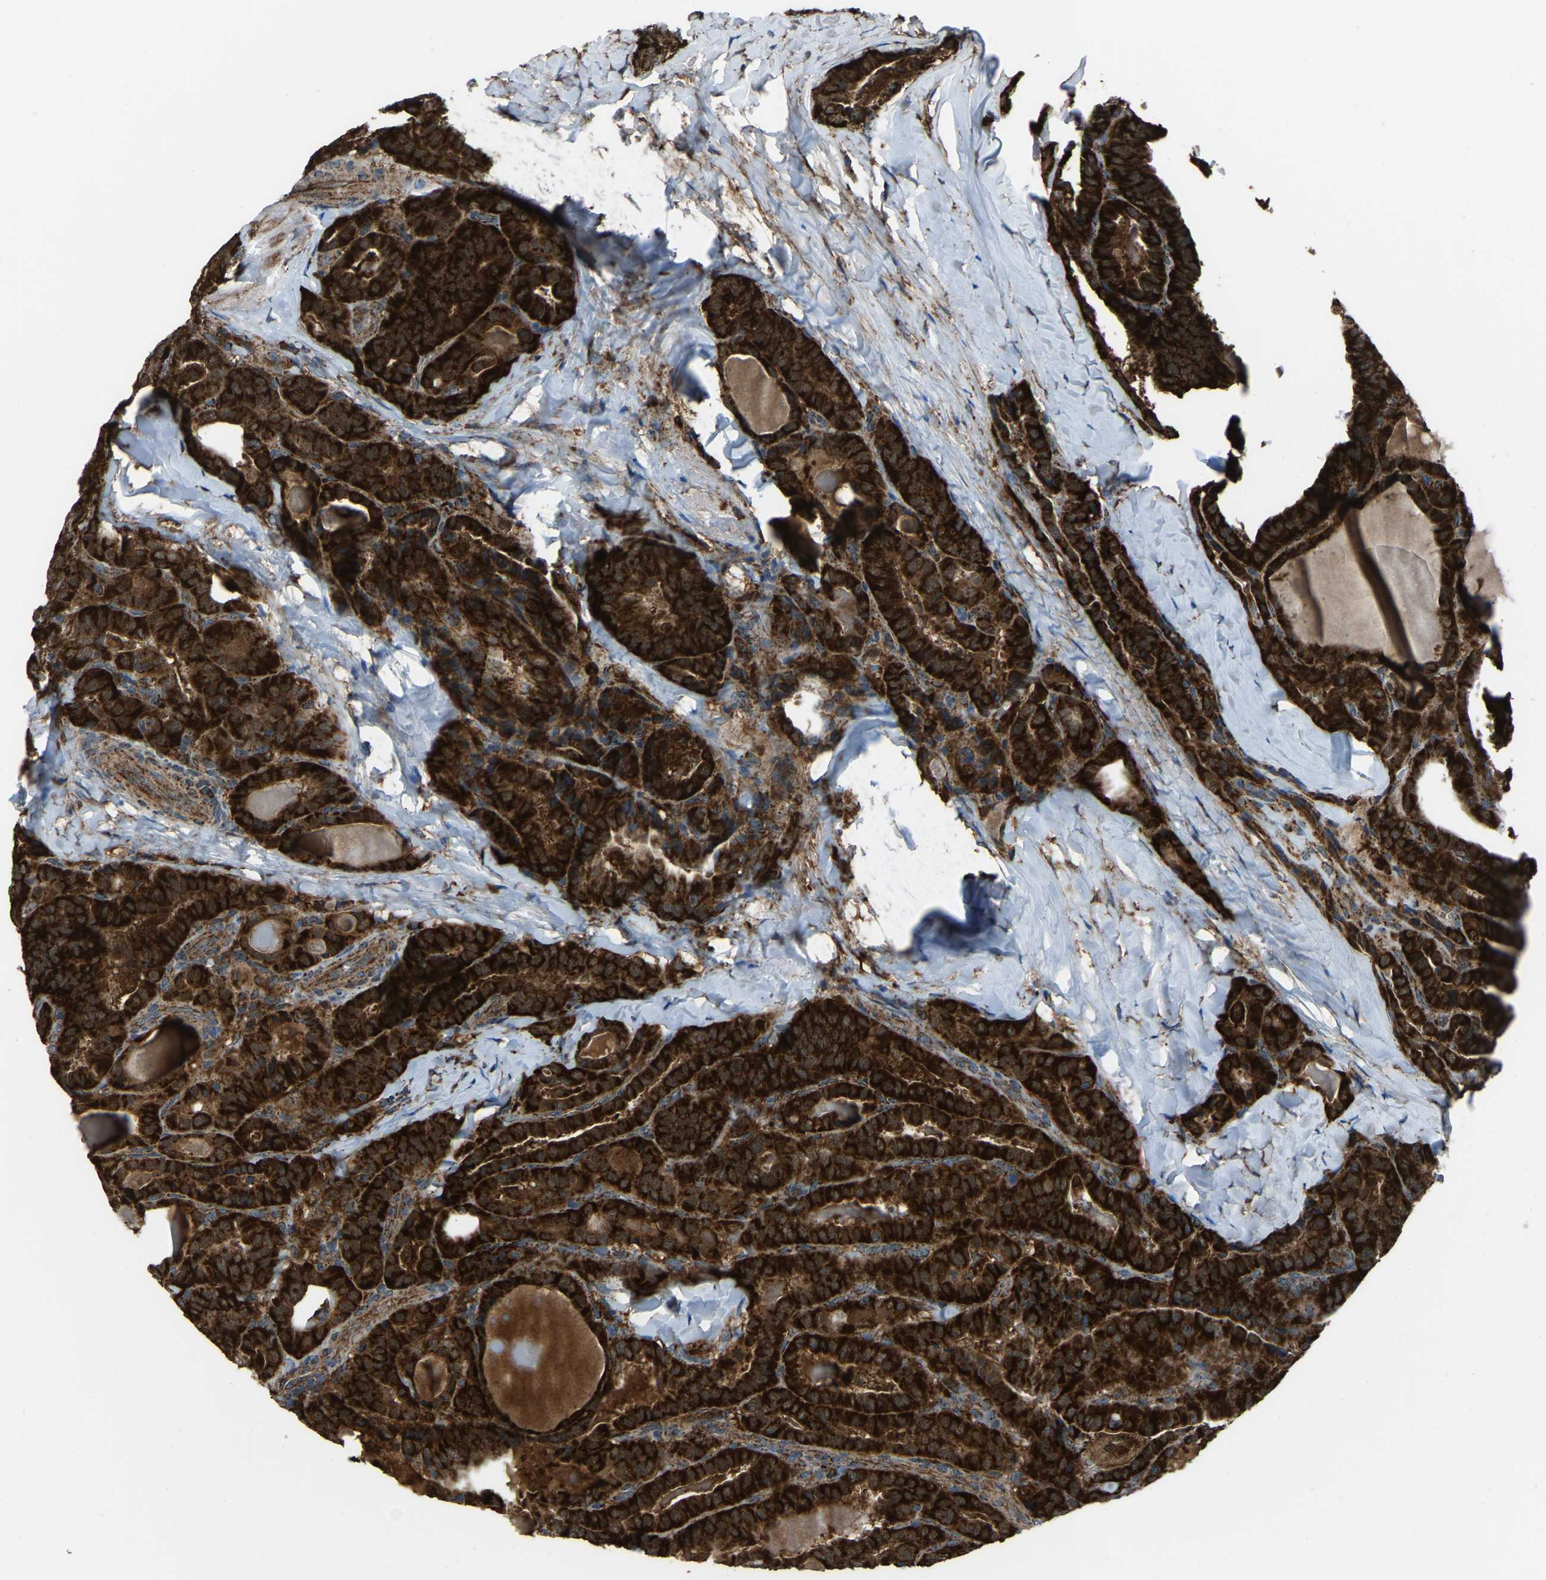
{"staining": {"intensity": "strong", "quantity": ">75%", "location": "cytoplasmic/membranous"}, "tissue": "thyroid cancer", "cell_type": "Tumor cells", "image_type": "cancer", "snomed": [{"axis": "morphology", "description": "Papillary adenocarcinoma, NOS"}, {"axis": "topography", "description": "Thyroid gland"}], "caption": "Immunohistochemical staining of human thyroid papillary adenocarcinoma displays high levels of strong cytoplasmic/membranous protein positivity in approximately >75% of tumor cells. (DAB (3,3'-diaminobenzidine) IHC, brown staining for protein, blue staining for nuclei).", "gene": "AKR1A1", "patient": {"sex": "male", "age": 77}}